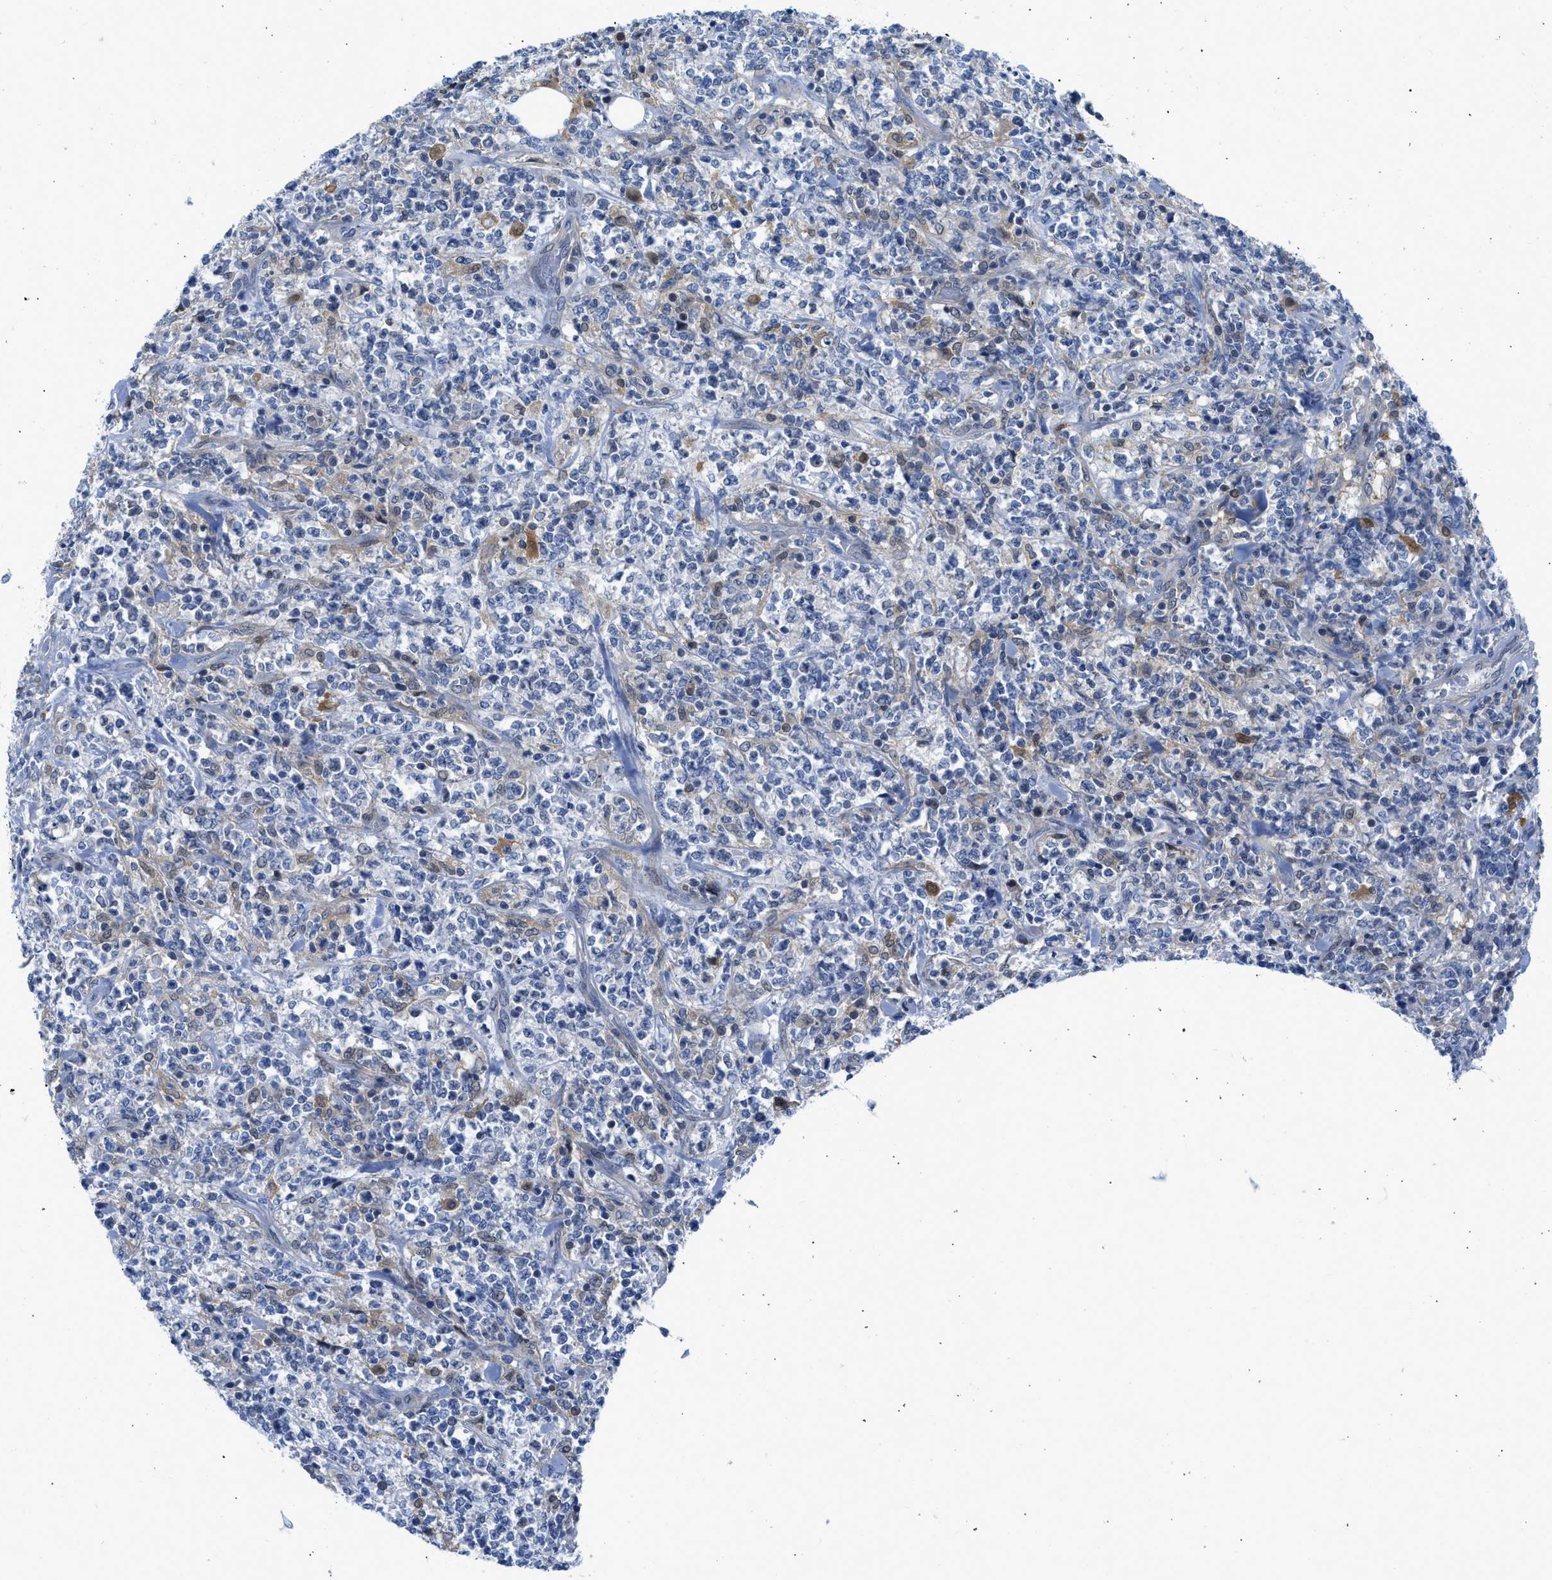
{"staining": {"intensity": "negative", "quantity": "none", "location": "none"}, "tissue": "lymphoma", "cell_type": "Tumor cells", "image_type": "cancer", "snomed": [{"axis": "morphology", "description": "Malignant lymphoma, non-Hodgkin's type, High grade"}, {"axis": "topography", "description": "Soft tissue"}], "caption": "An IHC histopathology image of malignant lymphoma, non-Hodgkin's type (high-grade) is shown. There is no staining in tumor cells of malignant lymphoma, non-Hodgkin's type (high-grade).", "gene": "CBR1", "patient": {"sex": "male", "age": 18}}